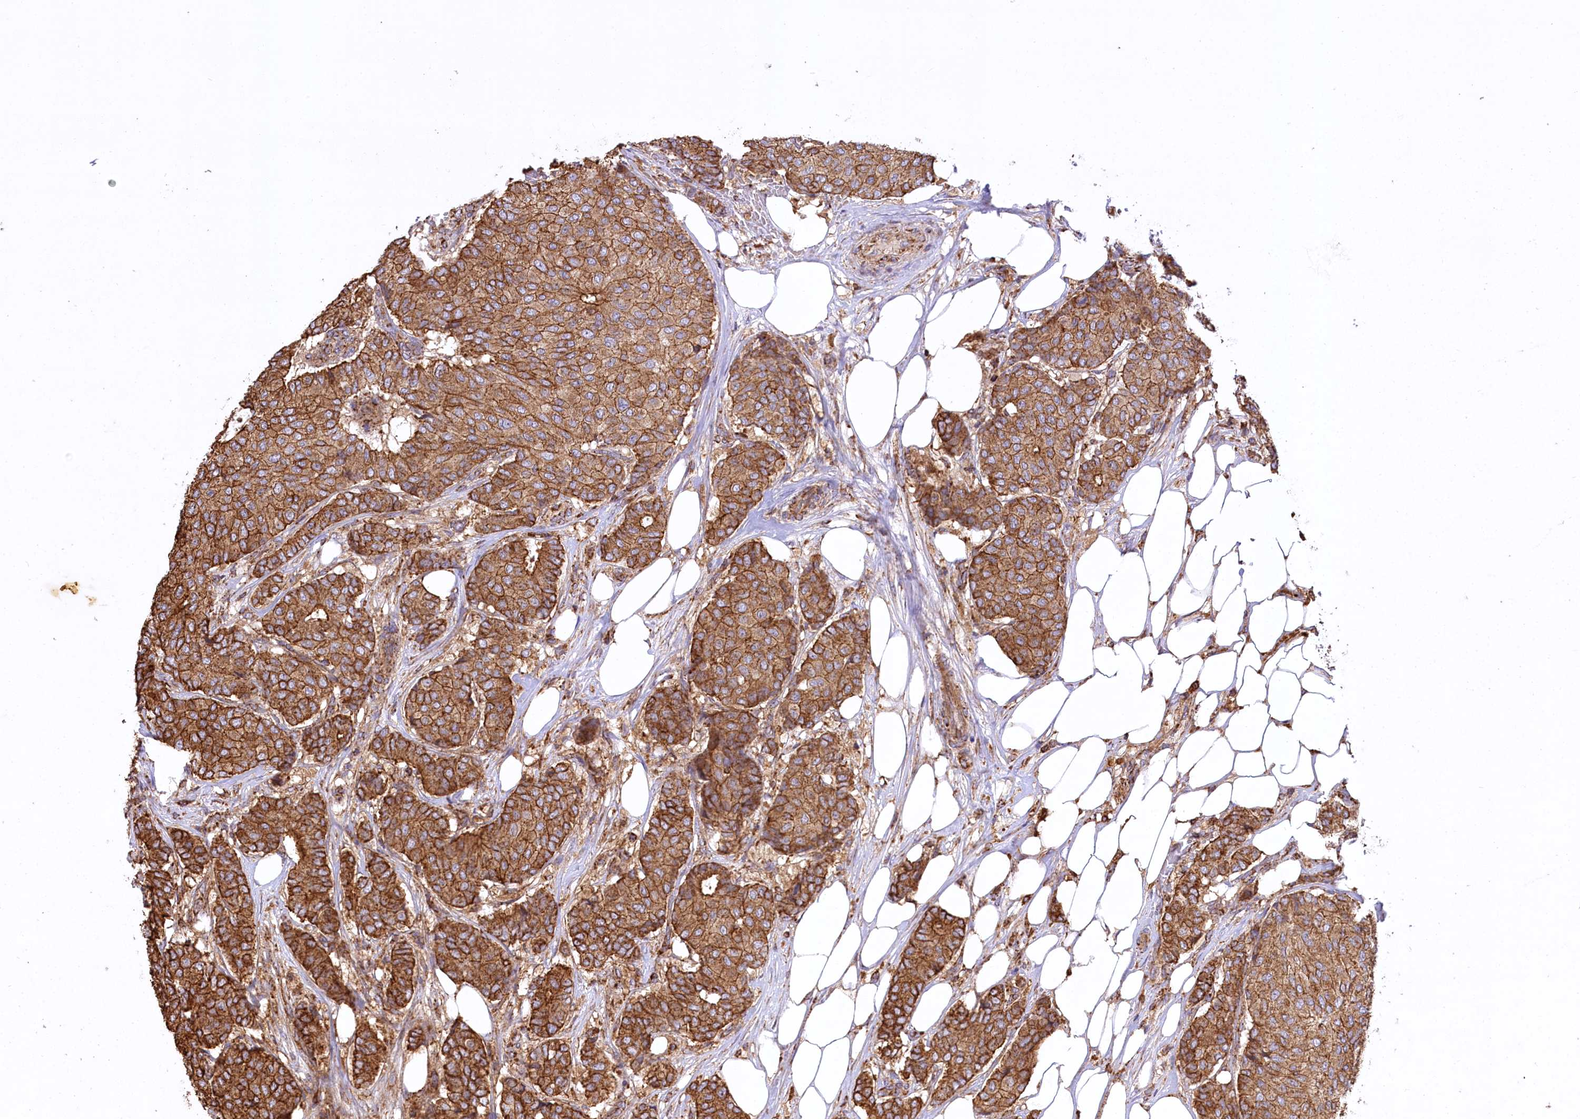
{"staining": {"intensity": "strong", "quantity": ">75%", "location": "cytoplasmic/membranous"}, "tissue": "breast cancer", "cell_type": "Tumor cells", "image_type": "cancer", "snomed": [{"axis": "morphology", "description": "Duct carcinoma"}, {"axis": "topography", "description": "Breast"}], "caption": "Immunohistochemistry micrograph of breast cancer stained for a protein (brown), which exhibits high levels of strong cytoplasmic/membranous positivity in approximately >75% of tumor cells.", "gene": "CARD19", "patient": {"sex": "female", "age": 75}}